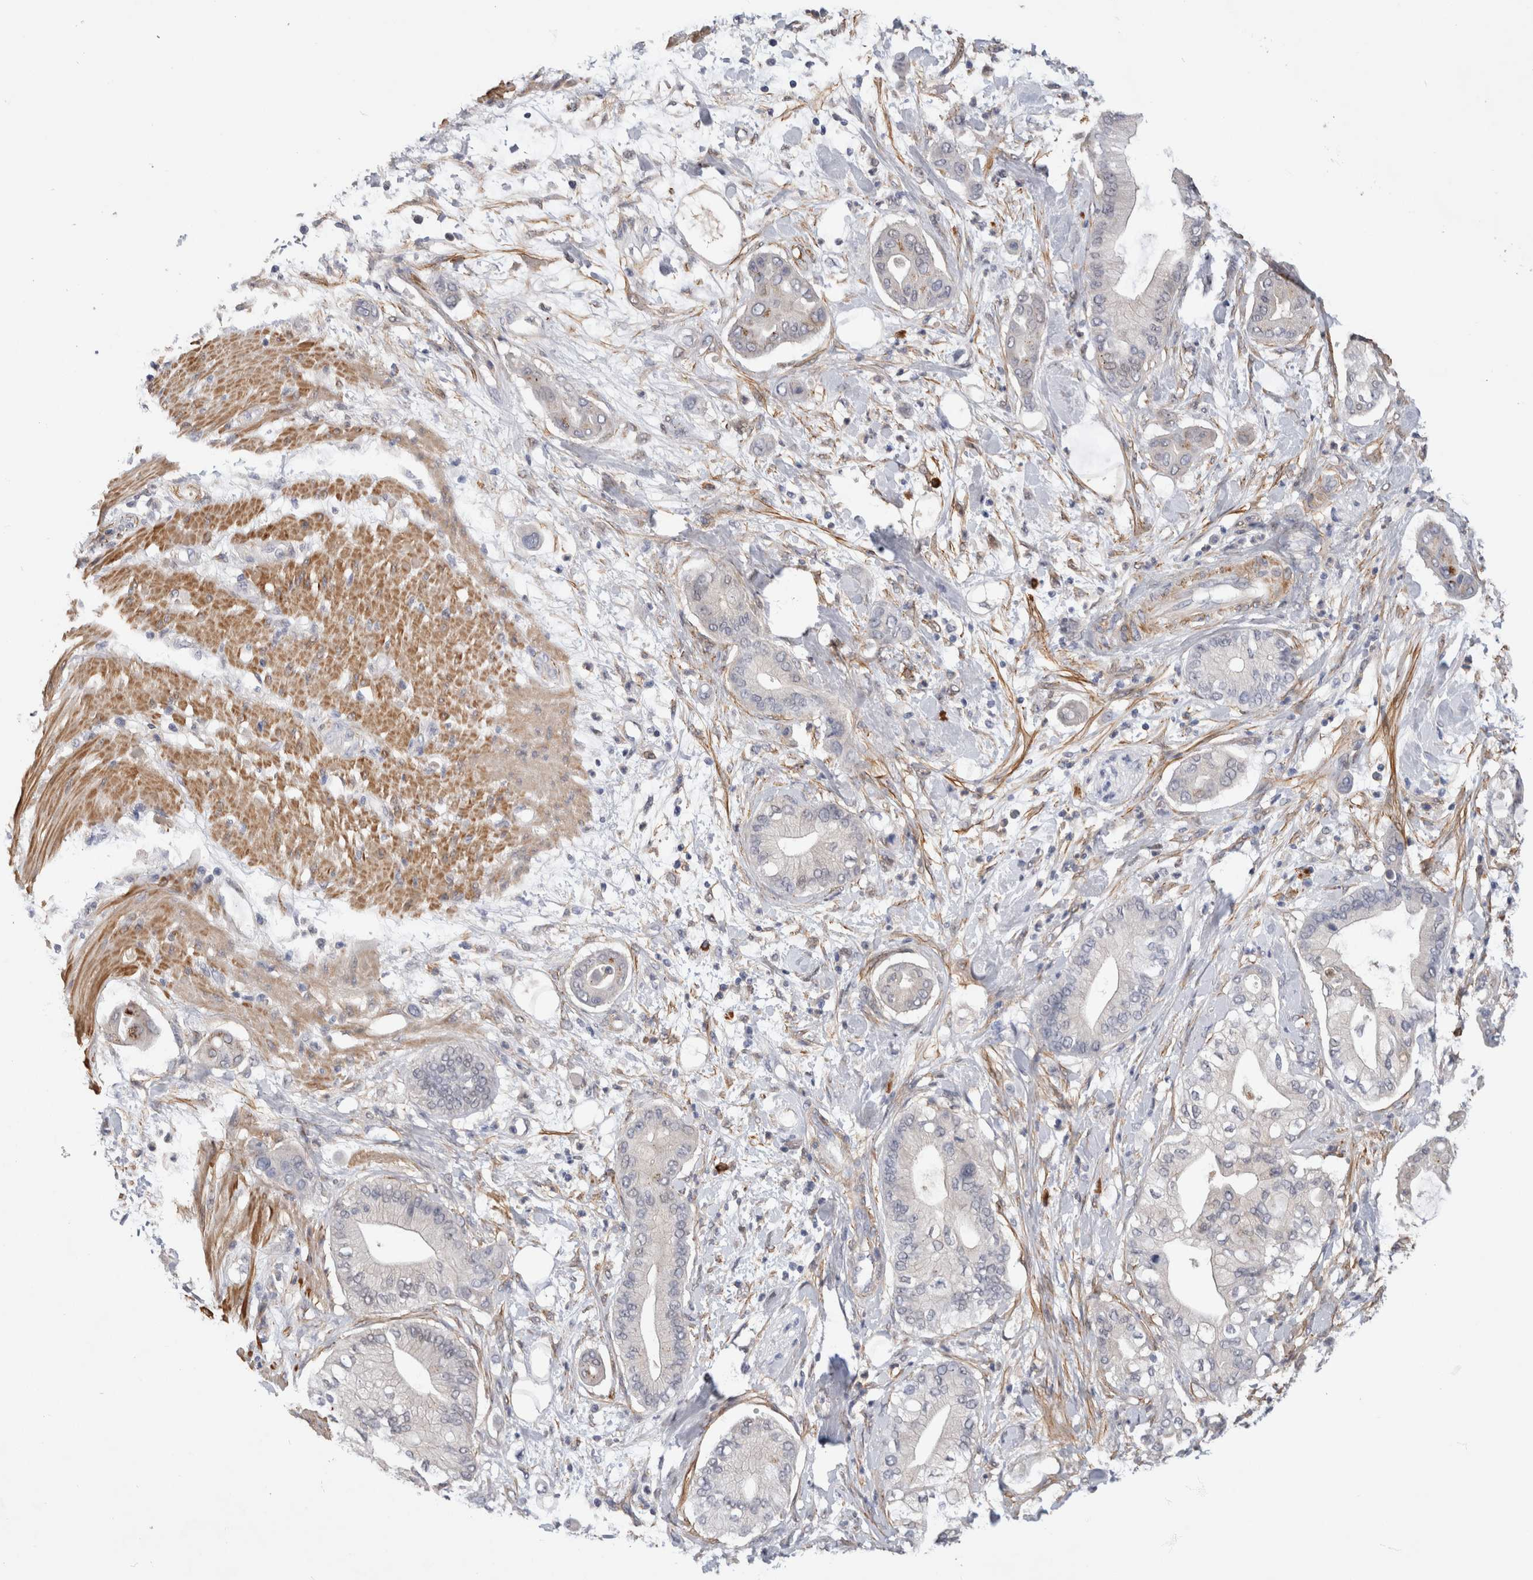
{"staining": {"intensity": "negative", "quantity": "none", "location": "none"}, "tissue": "pancreatic cancer", "cell_type": "Tumor cells", "image_type": "cancer", "snomed": [{"axis": "morphology", "description": "Adenocarcinoma, NOS"}, {"axis": "morphology", "description": "Adenocarcinoma, metastatic, NOS"}, {"axis": "topography", "description": "Lymph node"}, {"axis": "topography", "description": "Pancreas"}, {"axis": "topography", "description": "Duodenum"}], "caption": "Pancreatic adenocarcinoma was stained to show a protein in brown. There is no significant positivity in tumor cells.", "gene": "PGM1", "patient": {"sex": "female", "age": 64}}